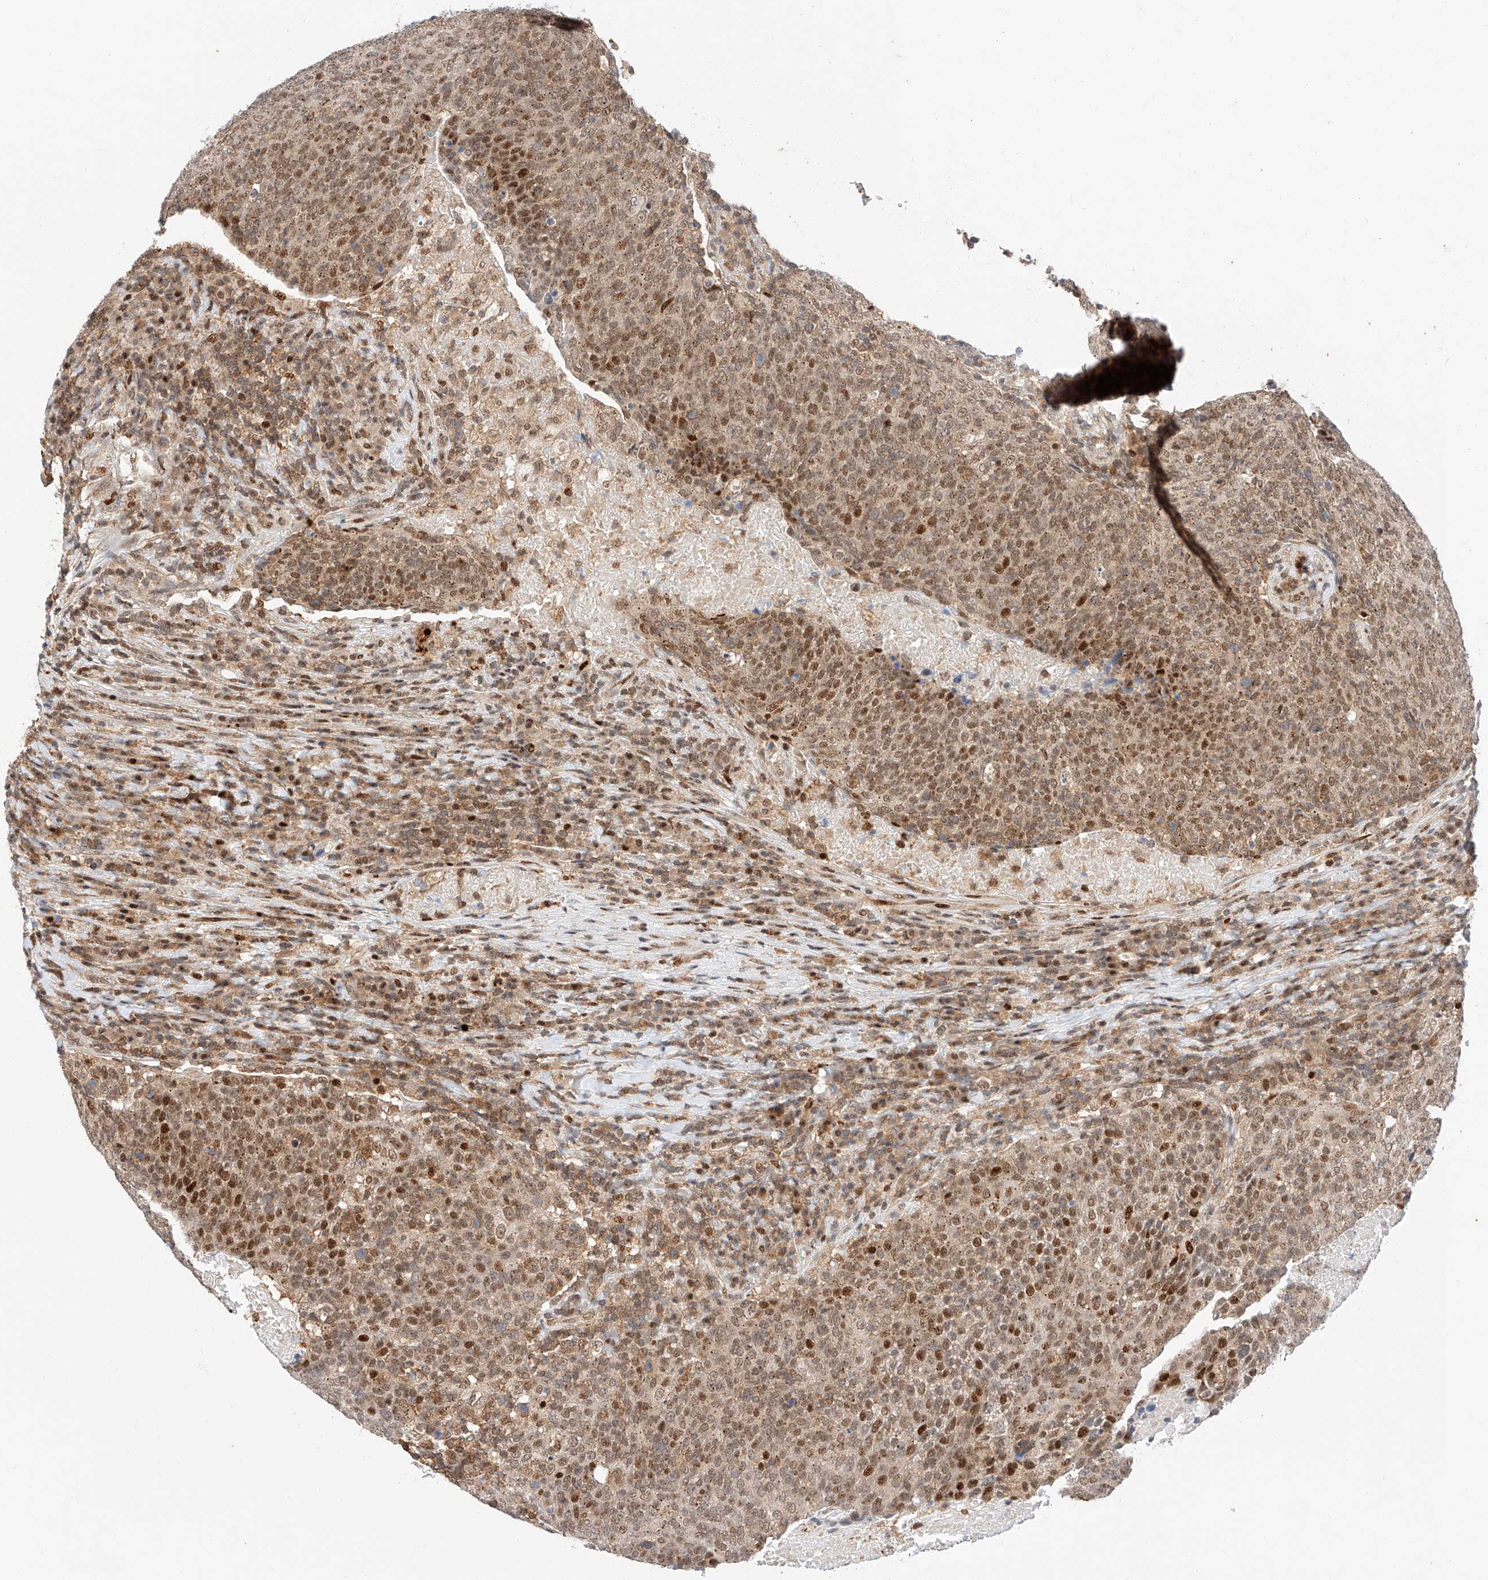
{"staining": {"intensity": "strong", "quantity": ">75%", "location": "cytoplasmic/membranous,nuclear"}, "tissue": "head and neck cancer", "cell_type": "Tumor cells", "image_type": "cancer", "snomed": [{"axis": "morphology", "description": "Squamous cell carcinoma, NOS"}, {"axis": "morphology", "description": "Squamous cell carcinoma, metastatic, NOS"}, {"axis": "topography", "description": "Lymph node"}, {"axis": "topography", "description": "Head-Neck"}], "caption": "Tumor cells reveal high levels of strong cytoplasmic/membranous and nuclear expression in about >75% of cells in human head and neck squamous cell carcinoma. The protein of interest is shown in brown color, while the nuclei are stained blue.", "gene": "HDAC9", "patient": {"sex": "male", "age": 62}}